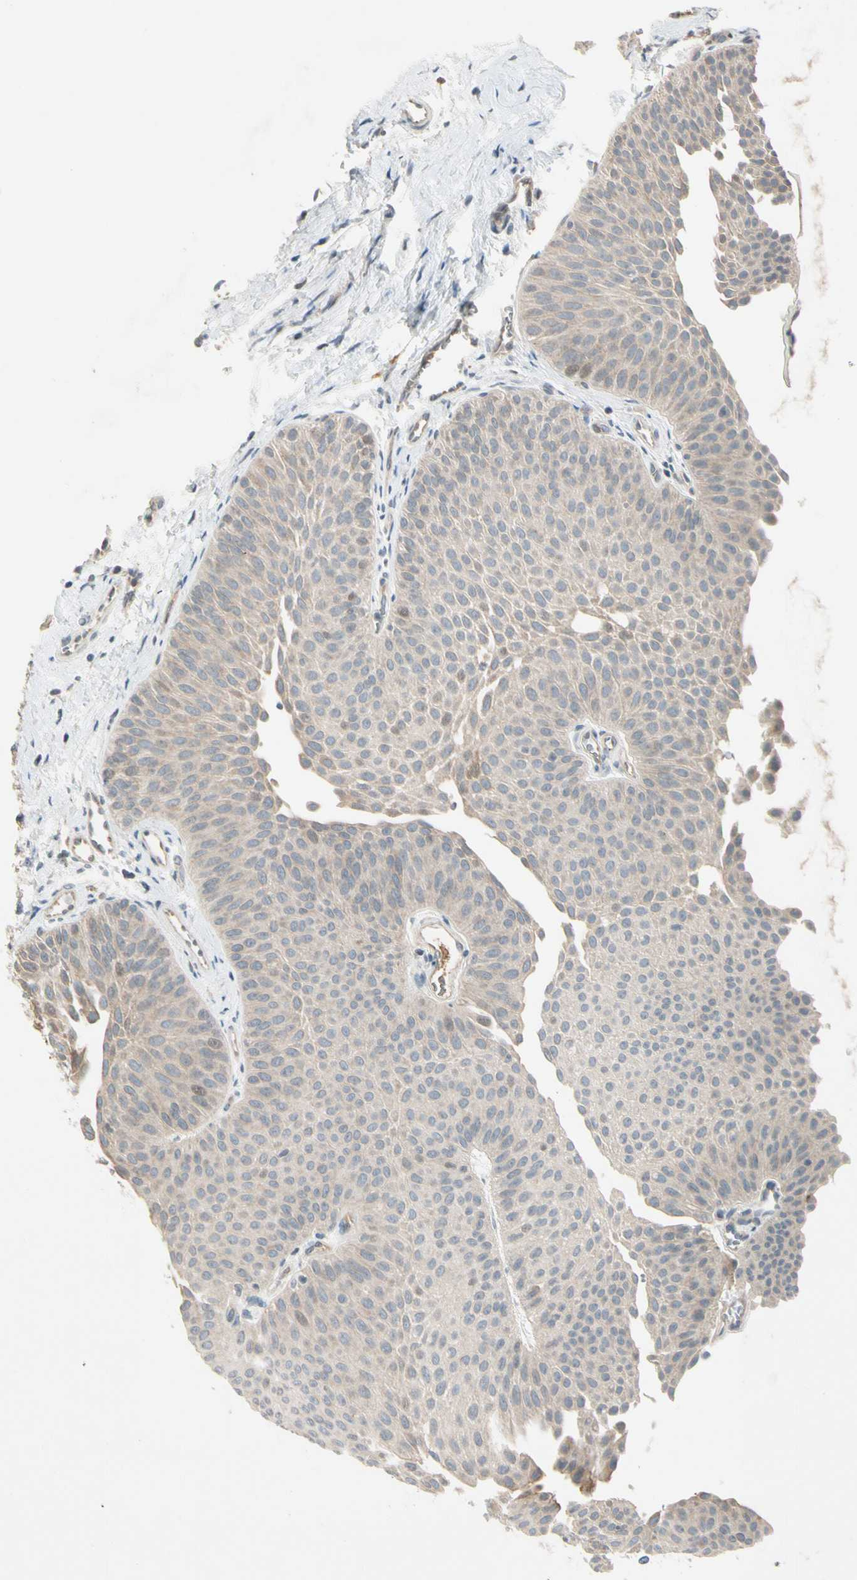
{"staining": {"intensity": "weak", "quantity": "25%-75%", "location": "cytoplasmic/membranous"}, "tissue": "urothelial cancer", "cell_type": "Tumor cells", "image_type": "cancer", "snomed": [{"axis": "morphology", "description": "Urothelial carcinoma, Low grade"}, {"axis": "topography", "description": "Urinary bladder"}], "caption": "Brown immunohistochemical staining in urothelial cancer exhibits weak cytoplasmic/membranous positivity in about 25%-75% of tumor cells.", "gene": "ICAM5", "patient": {"sex": "female", "age": 60}}